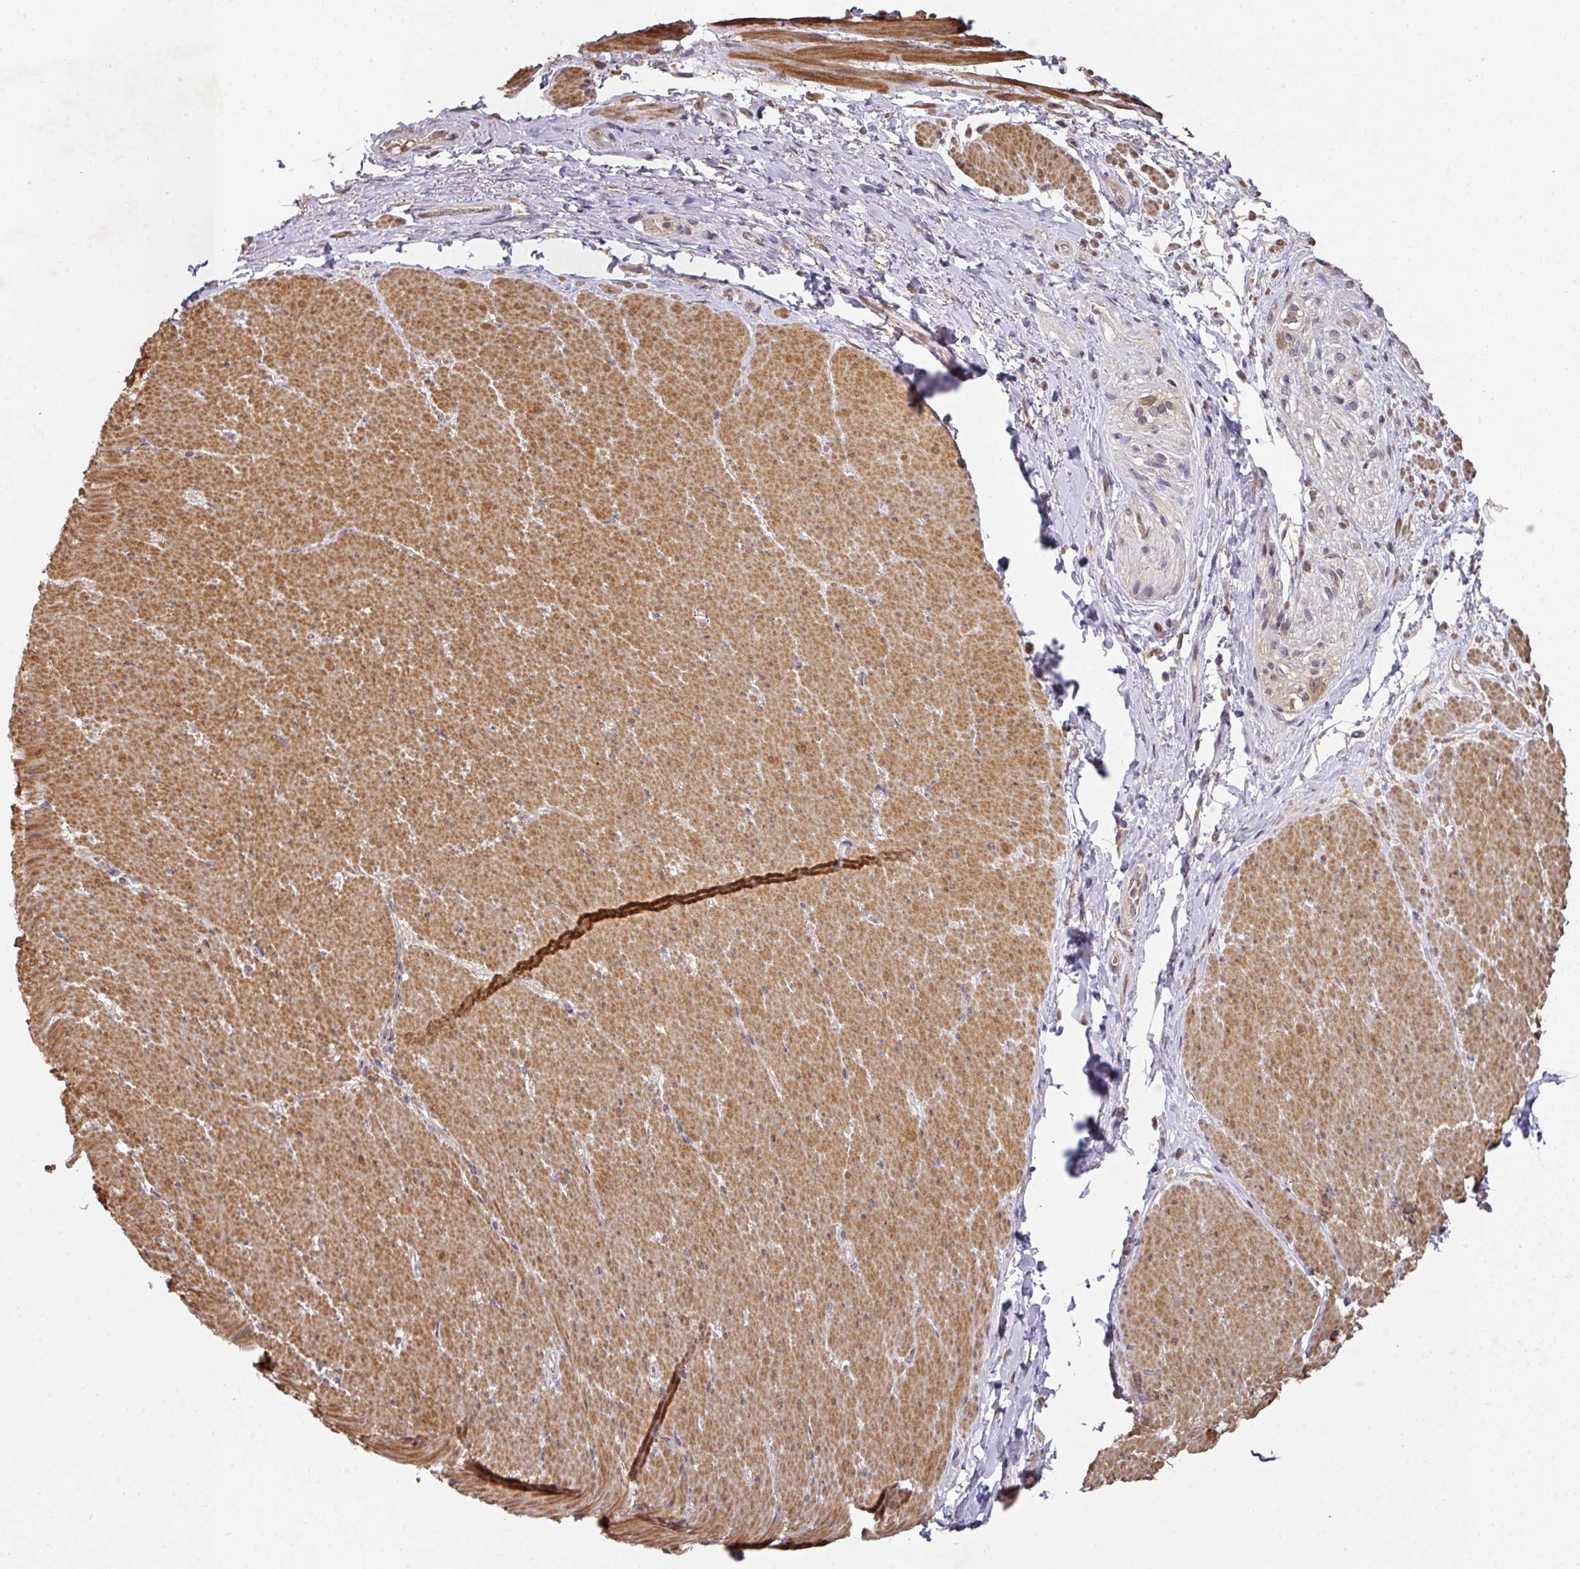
{"staining": {"intensity": "moderate", "quantity": ">75%", "location": "cytoplasmic/membranous"}, "tissue": "smooth muscle", "cell_type": "Smooth muscle cells", "image_type": "normal", "snomed": [{"axis": "morphology", "description": "Normal tissue, NOS"}, {"axis": "topography", "description": "Smooth muscle"}, {"axis": "topography", "description": "Rectum"}], "caption": "Smooth muscle stained with immunohistochemistry (IHC) exhibits moderate cytoplasmic/membranous expression in about >75% of smooth muscle cells.", "gene": "ACVR2B", "patient": {"sex": "male", "age": 53}}